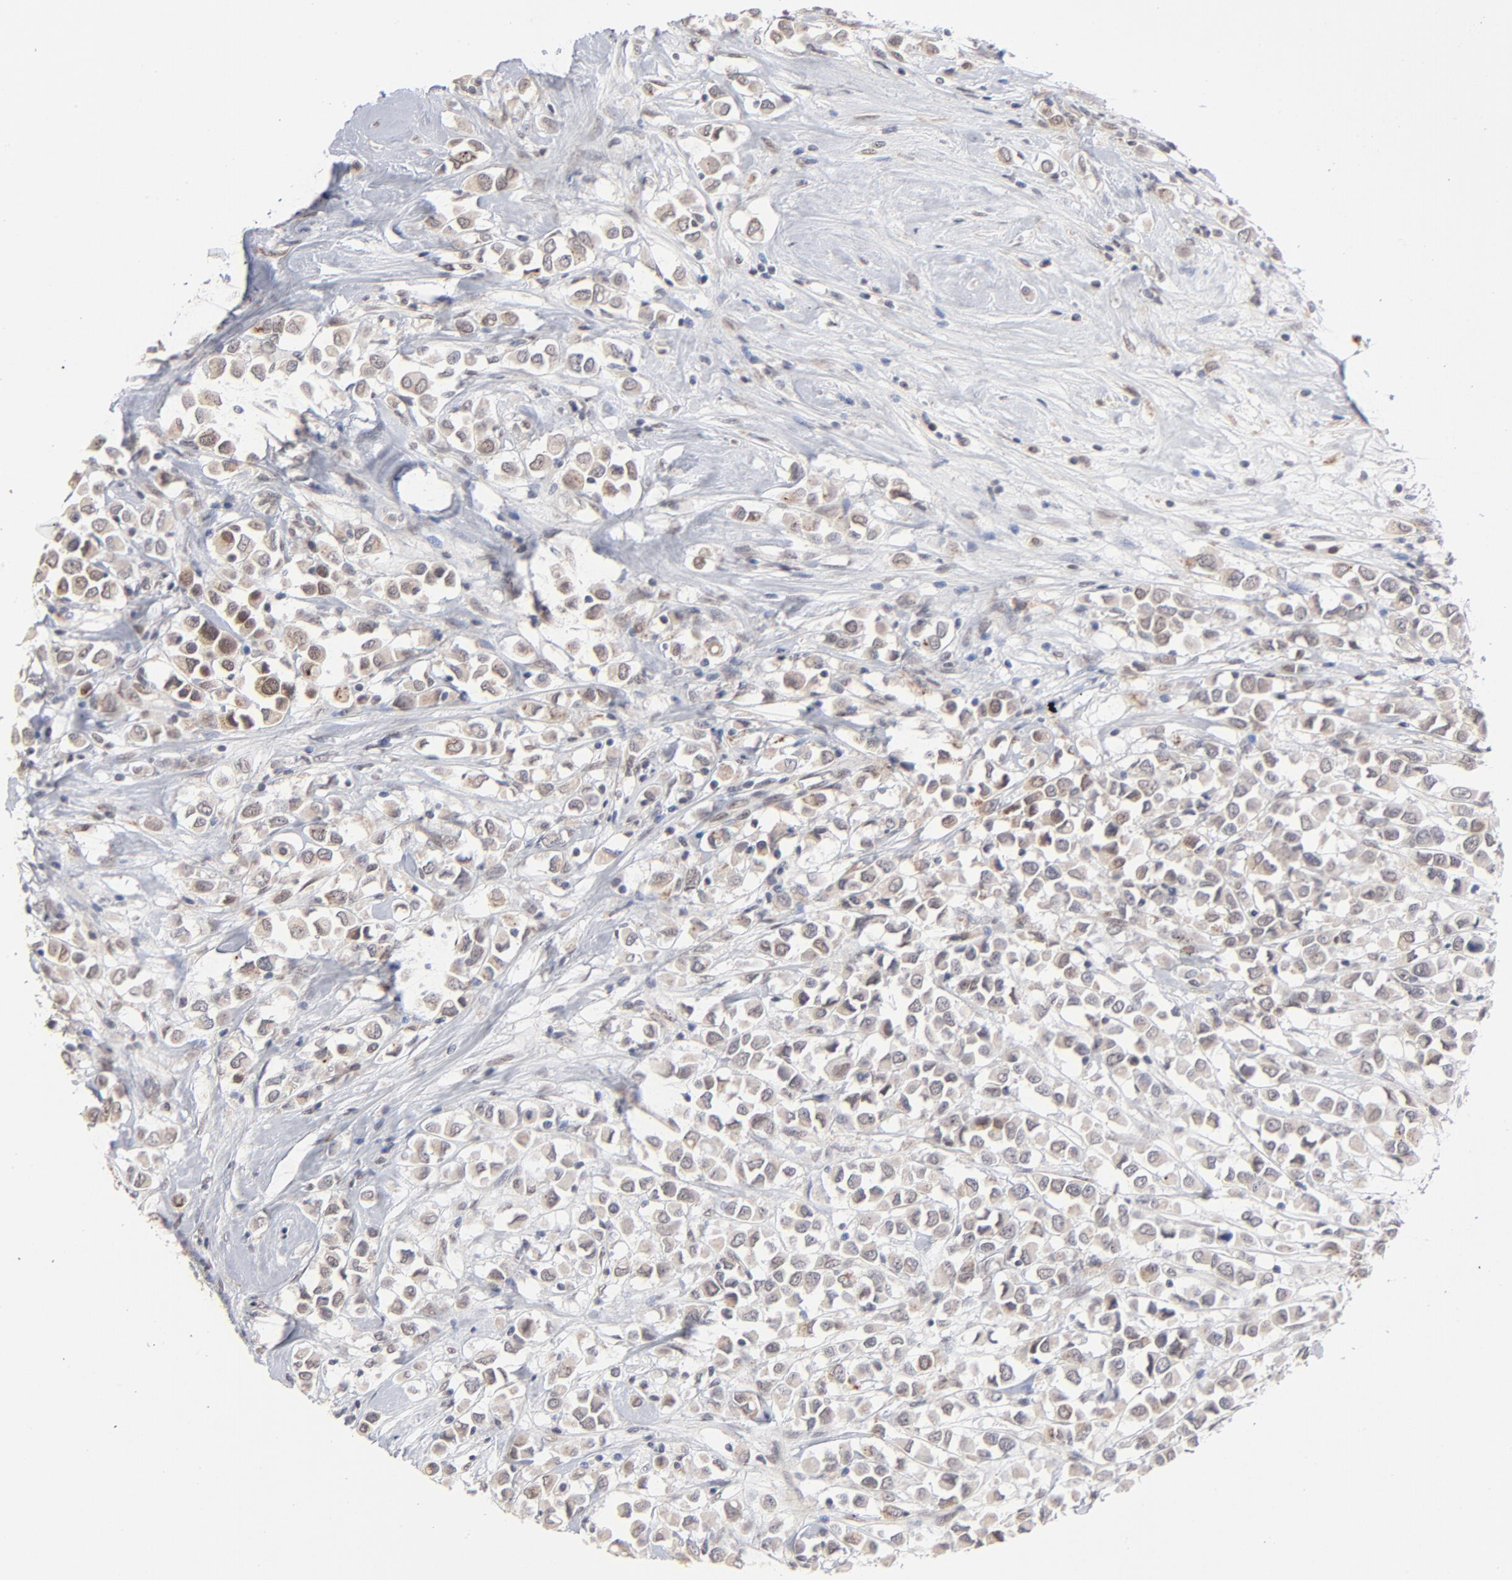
{"staining": {"intensity": "weak", "quantity": "<25%", "location": "nuclear"}, "tissue": "breast cancer", "cell_type": "Tumor cells", "image_type": "cancer", "snomed": [{"axis": "morphology", "description": "Duct carcinoma"}, {"axis": "topography", "description": "Breast"}], "caption": "Immunohistochemical staining of breast invasive ductal carcinoma exhibits no significant expression in tumor cells. (Brightfield microscopy of DAB IHC at high magnification).", "gene": "MBIP", "patient": {"sex": "female", "age": 61}}